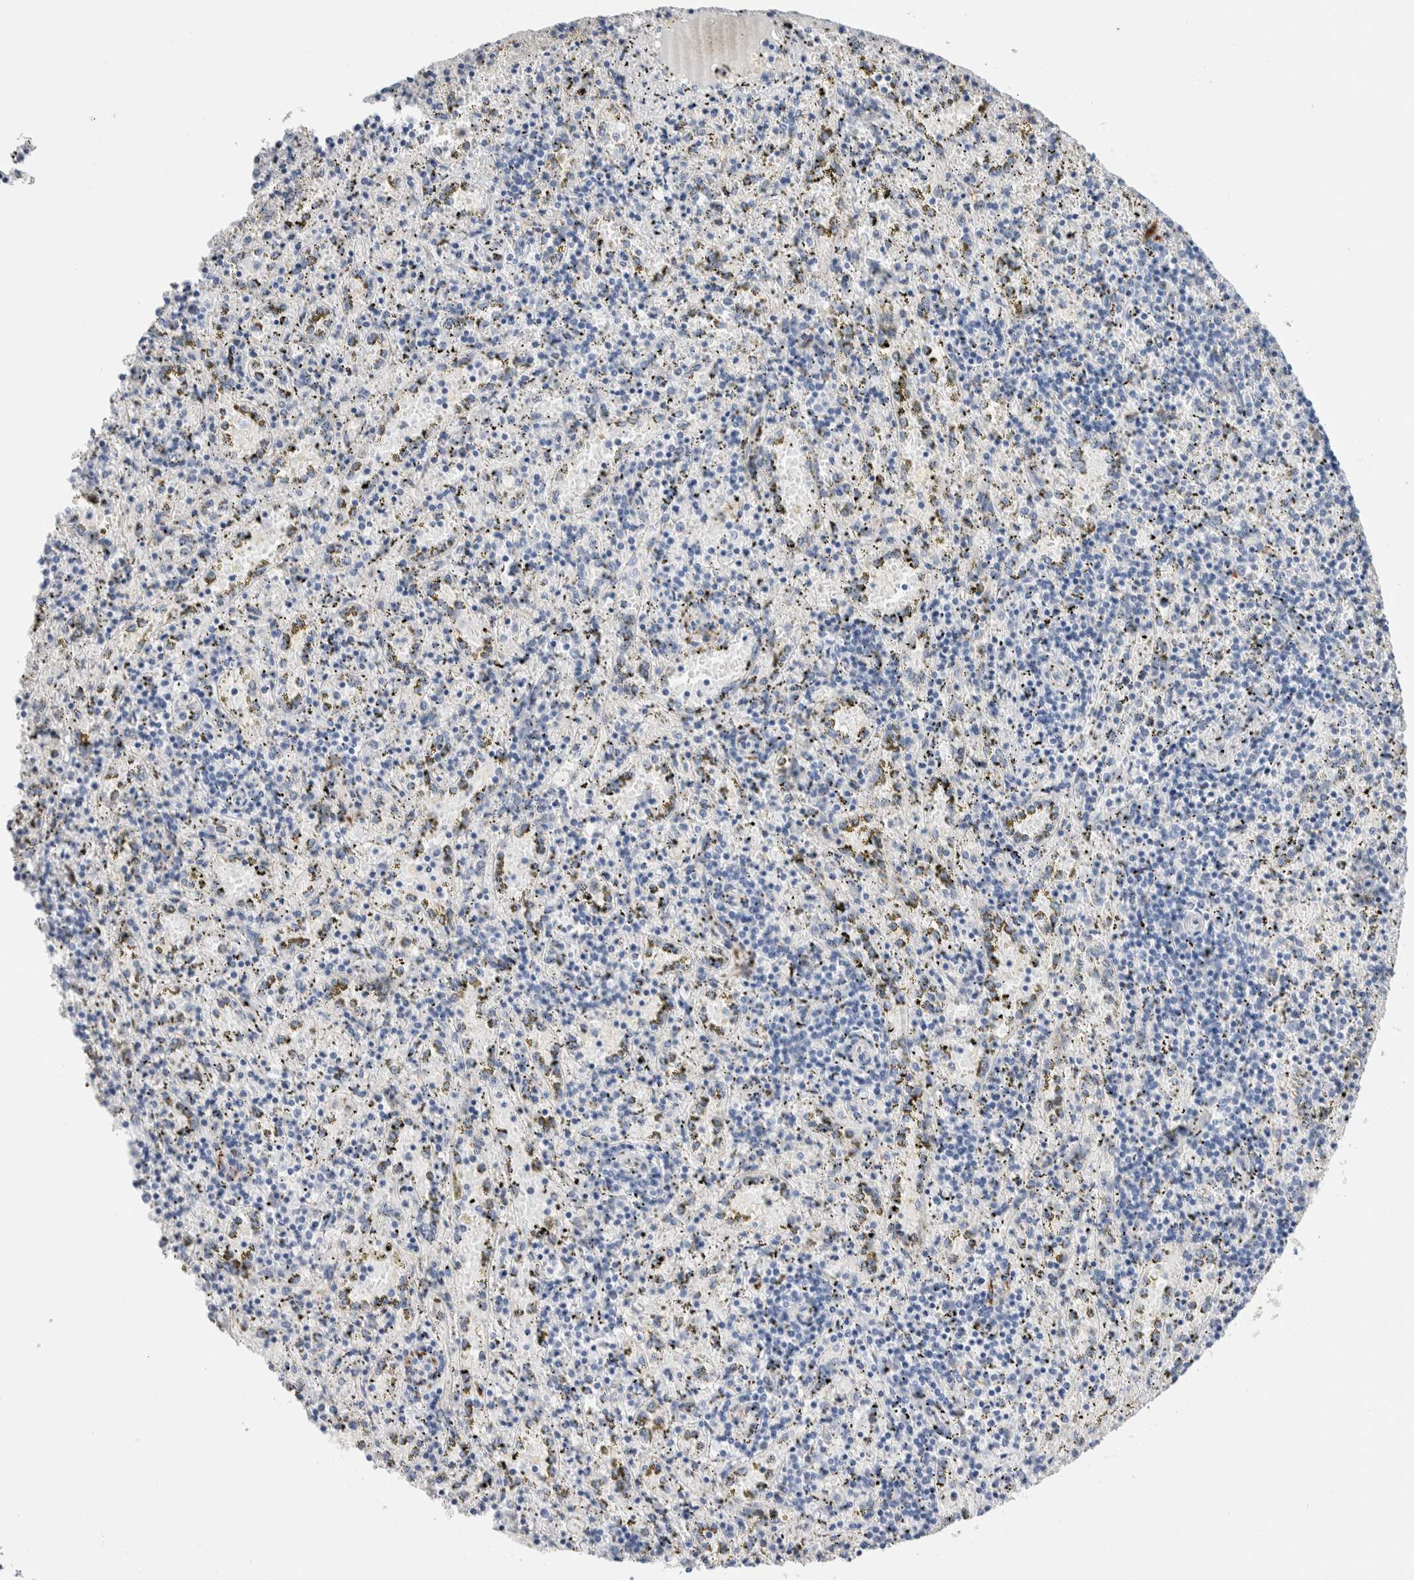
{"staining": {"intensity": "negative", "quantity": "none", "location": "none"}, "tissue": "spleen", "cell_type": "Cells in red pulp", "image_type": "normal", "snomed": [{"axis": "morphology", "description": "Normal tissue, NOS"}, {"axis": "topography", "description": "Spleen"}], "caption": "Benign spleen was stained to show a protein in brown. There is no significant expression in cells in red pulp.", "gene": "METRNL", "patient": {"sex": "male", "age": 11}}